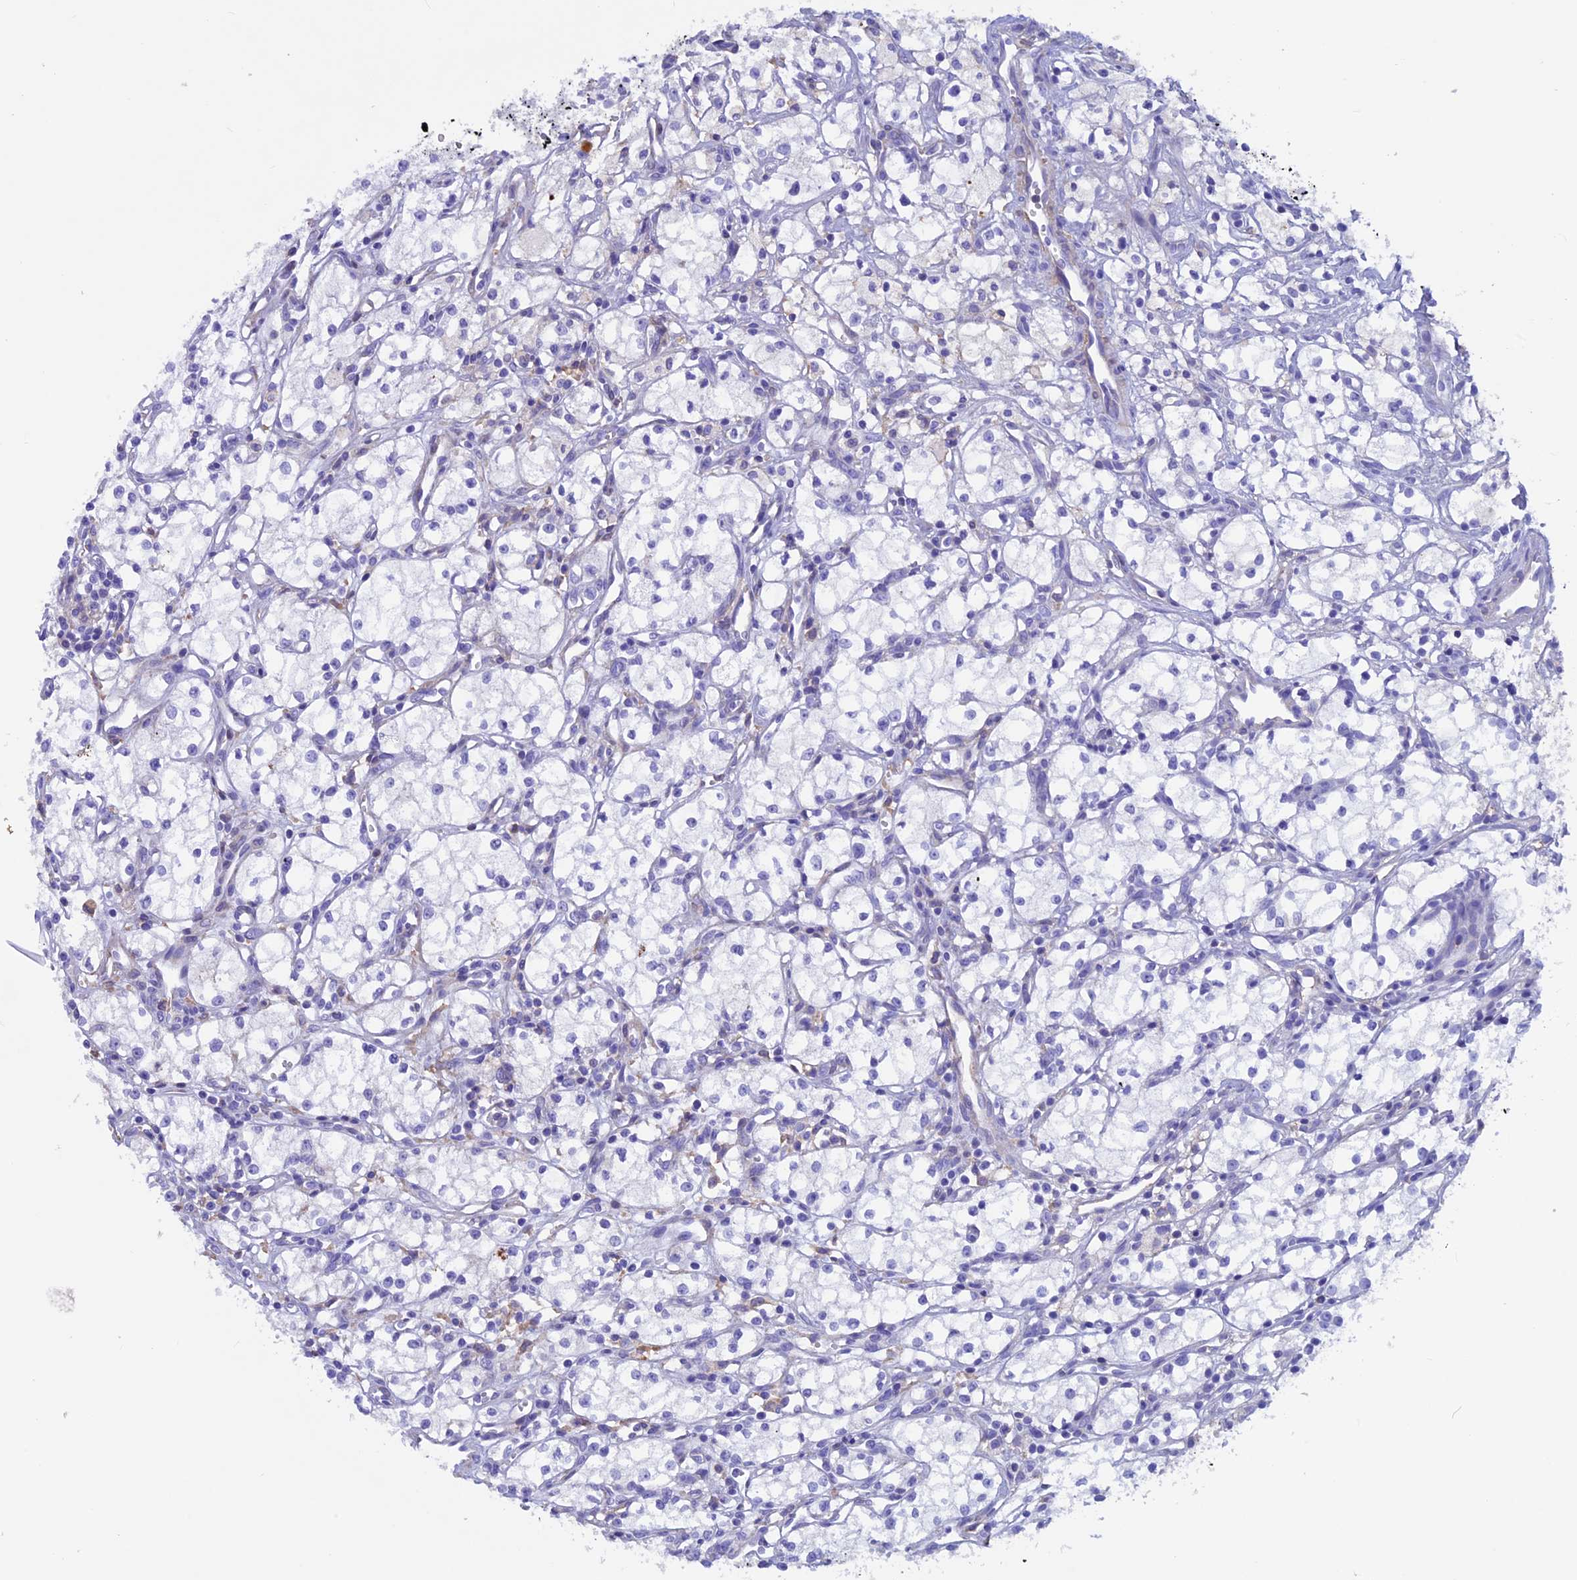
{"staining": {"intensity": "negative", "quantity": "none", "location": "none"}, "tissue": "renal cancer", "cell_type": "Tumor cells", "image_type": "cancer", "snomed": [{"axis": "morphology", "description": "Adenocarcinoma, NOS"}, {"axis": "topography", "description": "Kidney"}], "caption": "Human renal cancer stained for a protein using IHC displays no positivity in tumor cells.", "gene": "IGSF6", "patient": {"sex": "male", "age": 59}}